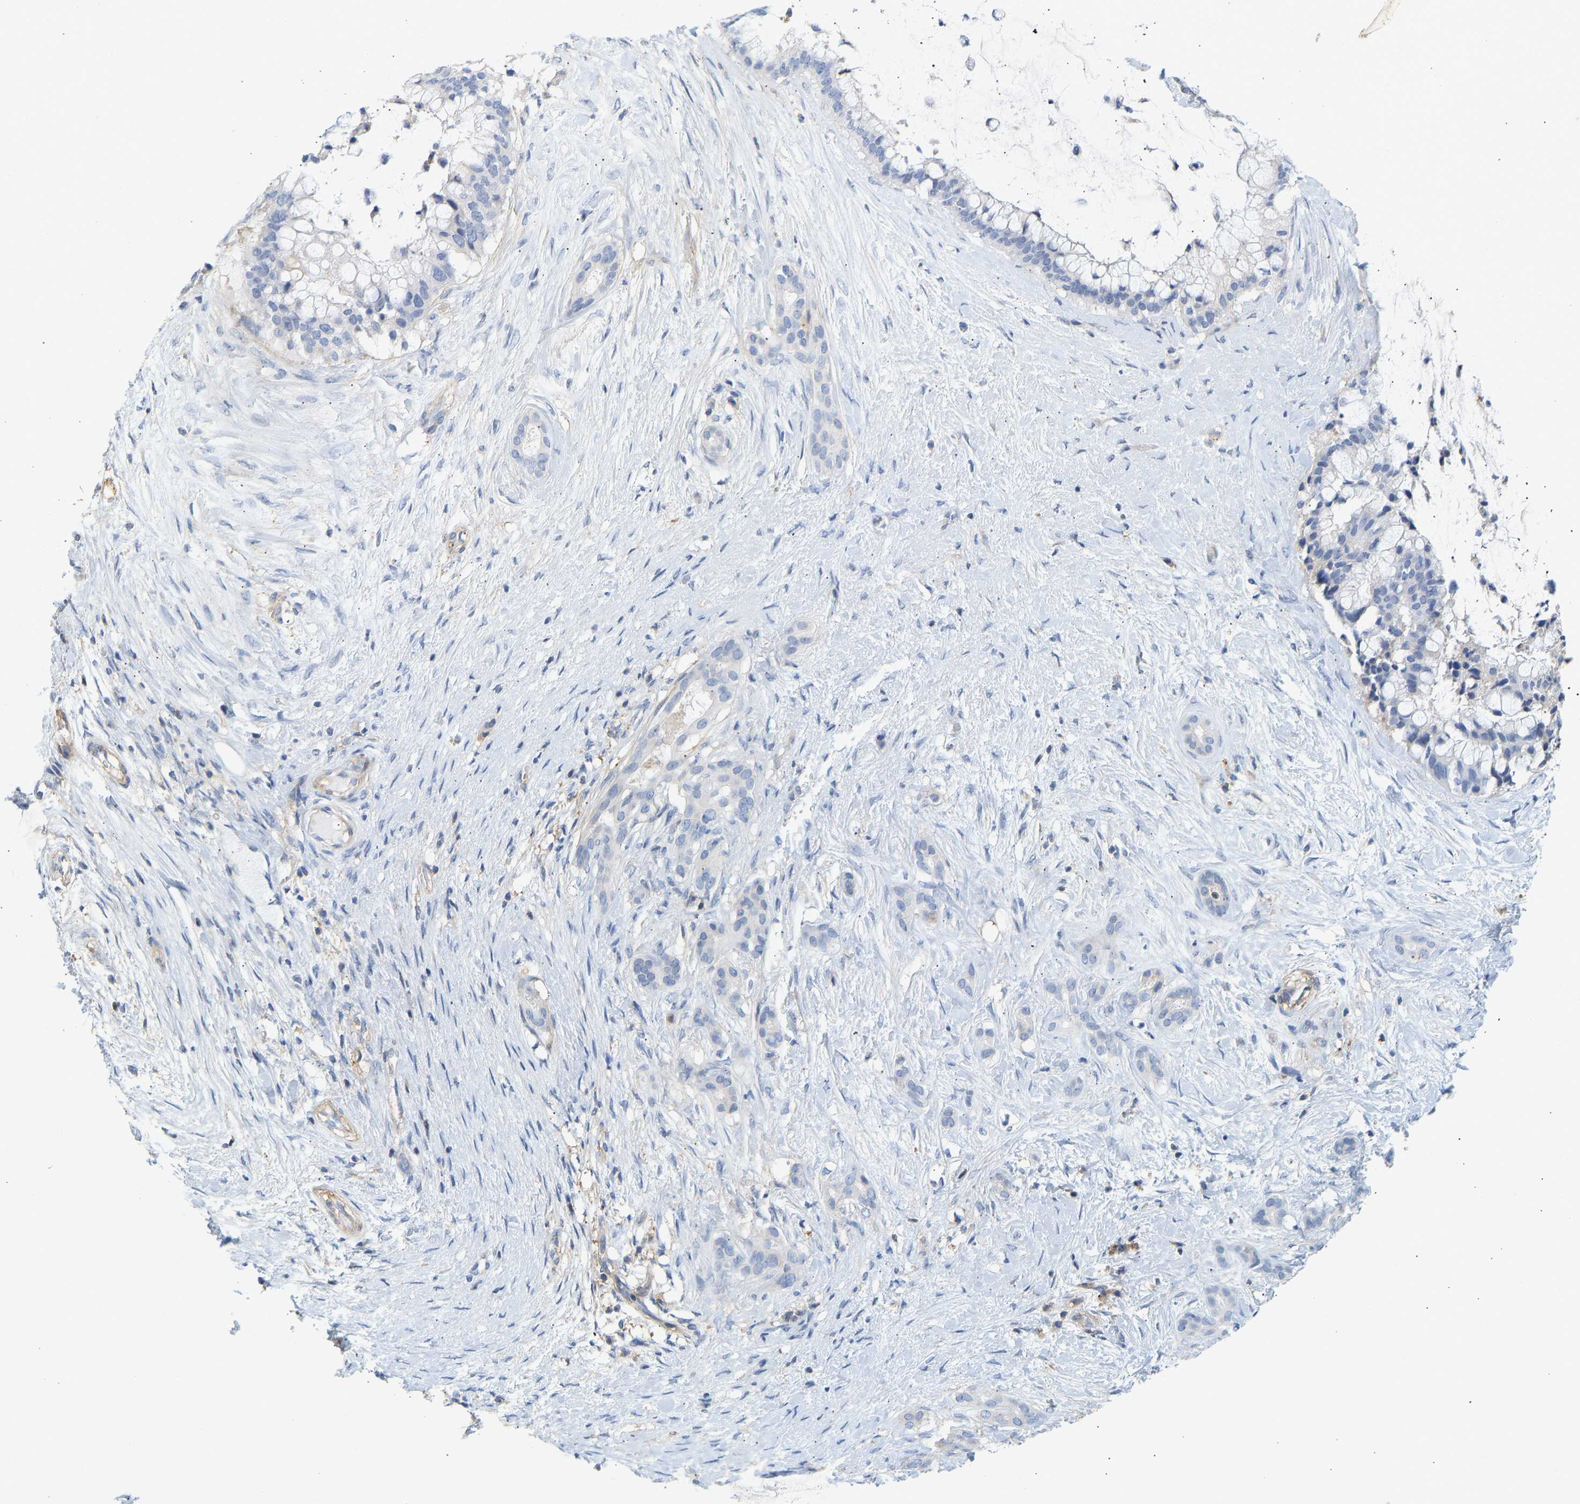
{"staining": {"intensity": "negative", "quantity": "none", "location": "none"}, "tissue": "pancreatic cancer", "cell_type": "Tumor cells", "image_type": "cancer", "snomed": [{"axis": "morphology", "description": "Adenocarcinoma, NOS"}, {"axis": "topography", "description": "Pancreas"}], "caption": "Immunohistochemical staining of pancreatic cancer (adenocarcinoma) displays no significant expression in tumor cells. The staining is performed using DAB (3,3'-diaminobenzidine) brown chromogen with nuclei counter-stained in using hematoxylin.", "gene": "BVES", "patient": {"sex": "male", "age": 41}}